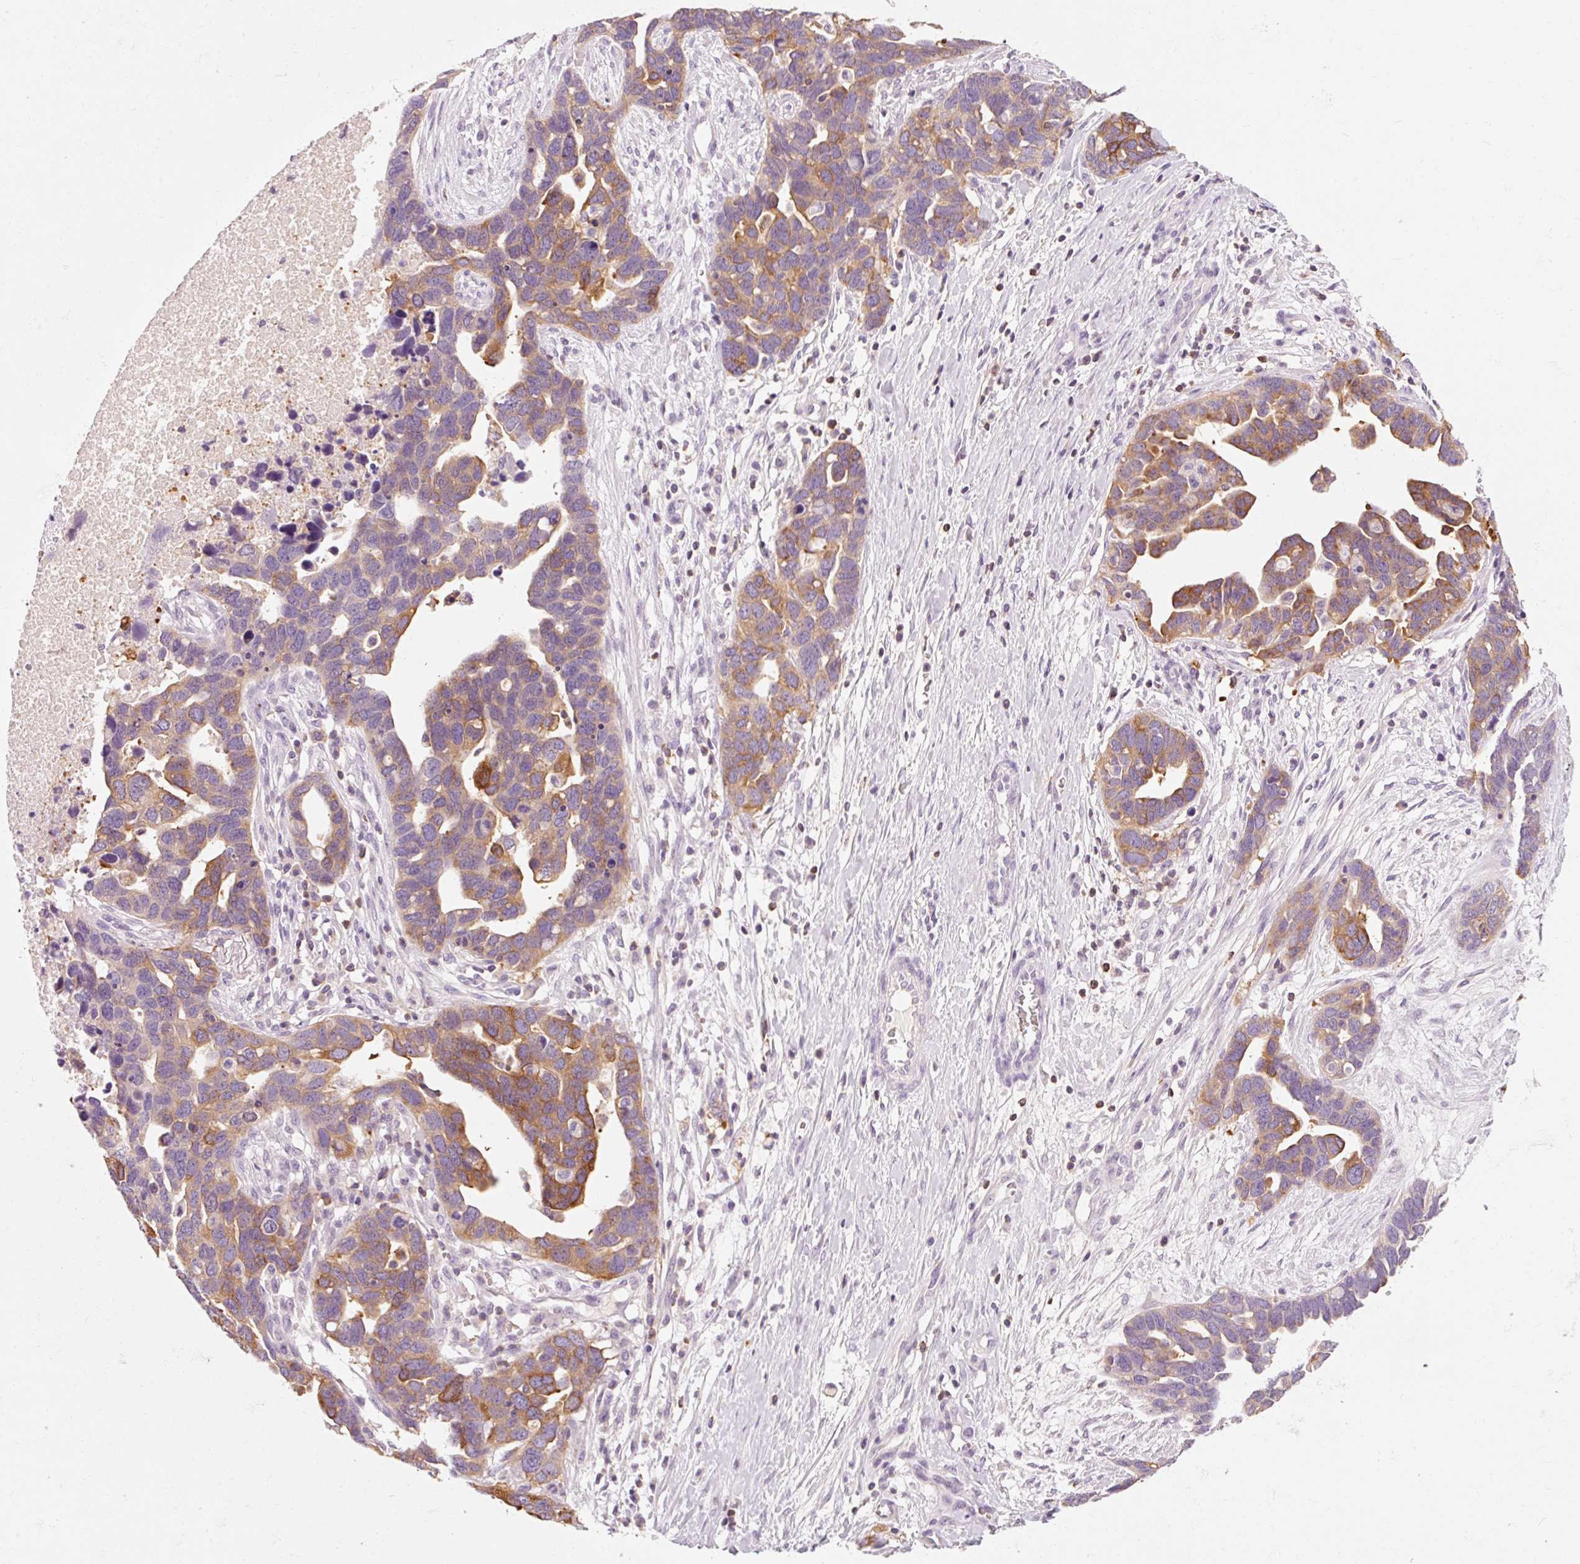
{"staining": {"intensity": "moderate", "quantity": "25%-75%", "location": "cytoplasmic/membranous"}, "tissue": "ovarian cancer", "cell_type": "Tumor cells", "image_type": "cancer", "snomed": [{"axis": "morphology", "description": "Cystadenocarcinoma, serous, NOS"}, {"axis": "topography", "description": "Ovary"}], "caption": "Moderate cytoplasmic/membranous positivity is appreciated in approximately 25%-75% of tumor cells in ovarian cancer.", "gene": "OR8K1", "patient": {"sex": "female", "age": 54}}